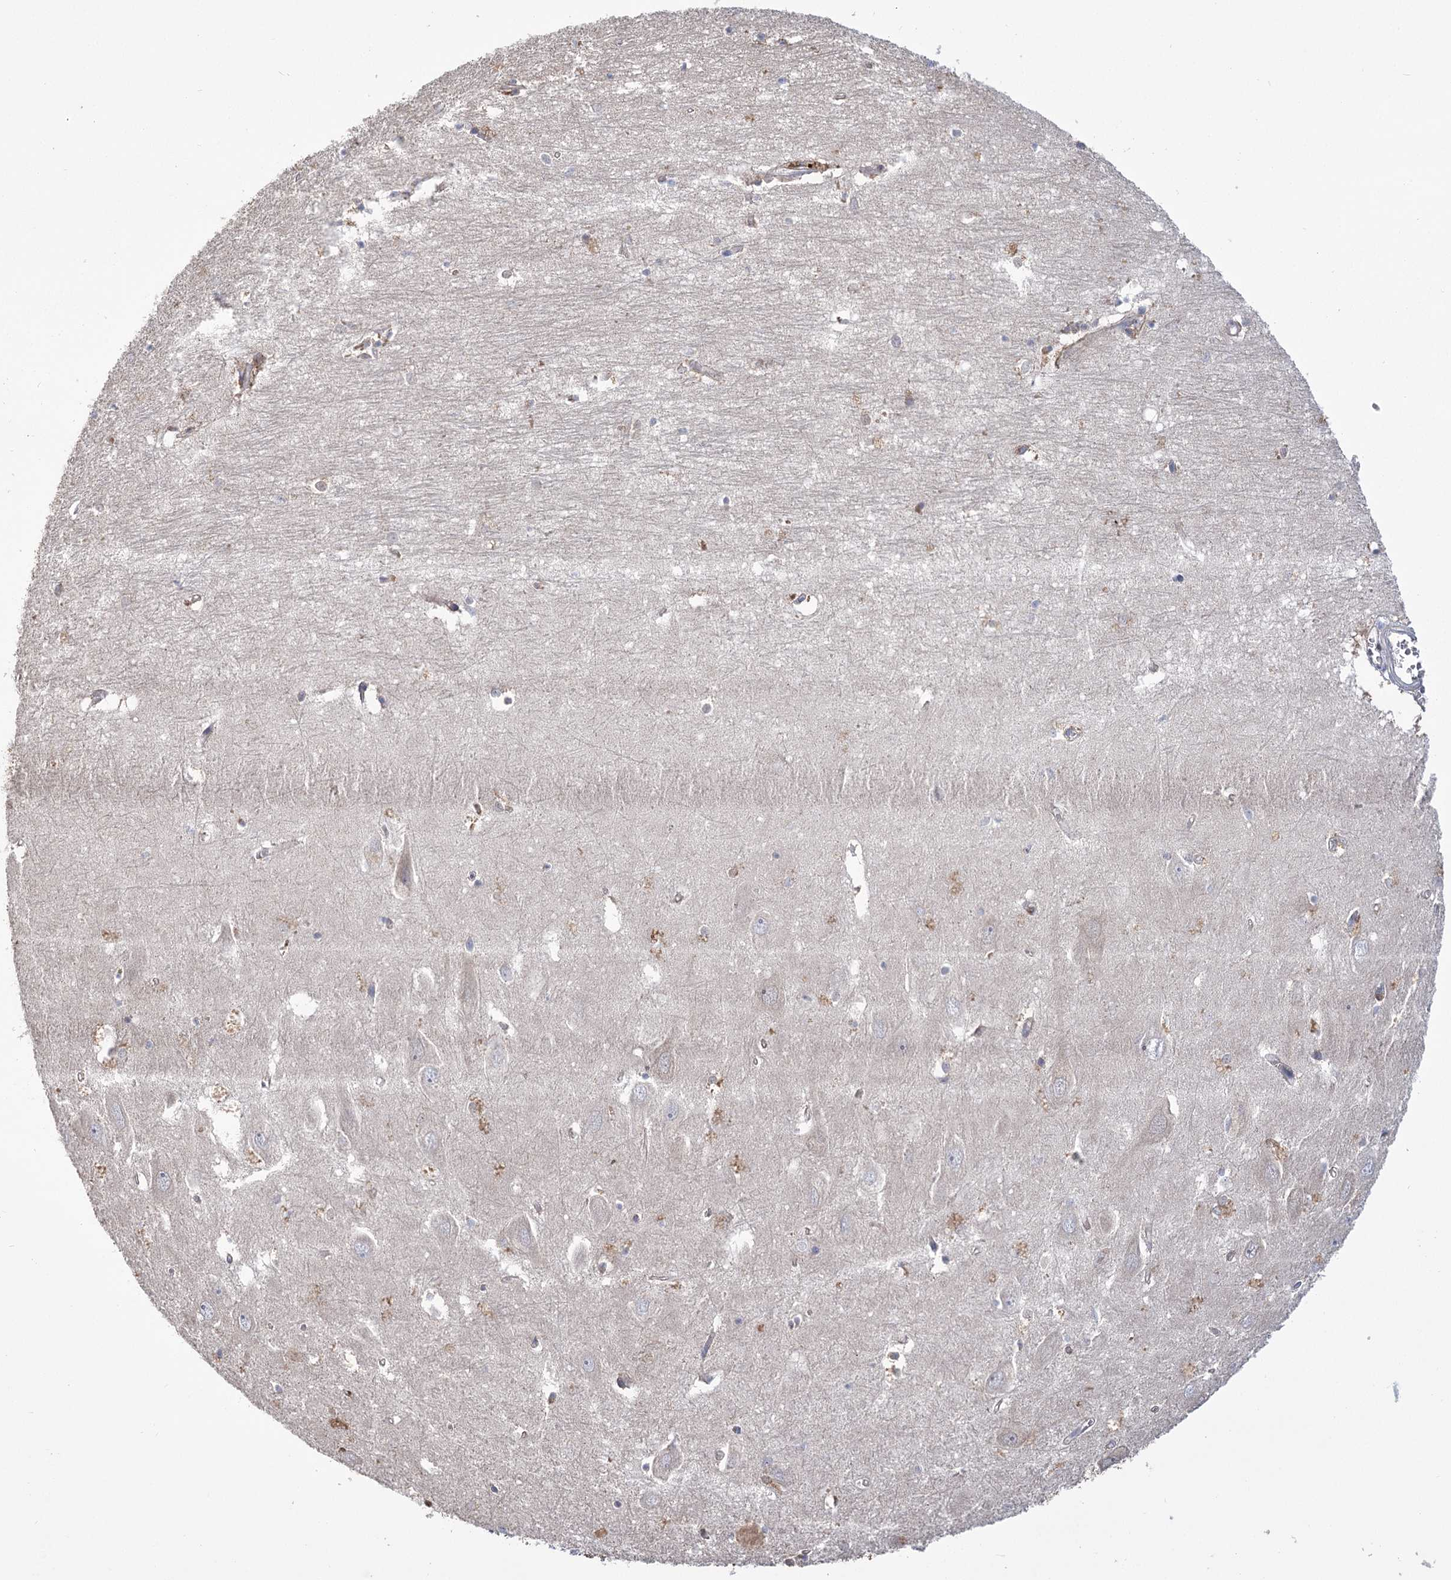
{"staining": {"intensity": "weak", "quantity": "<25%", "location": "cytoplasmic/membranous"}, "tissue": "hippocampus", "cell_type": "Glial cells", "image_type": "normal", "snomed": [{"axis": "morphology", "description": "Normal tissue, NOS"}, {"axis": "topography", "description": "Hippocampus"}], "caption": "Immunohistochemistry (IHC) image of unremarkable hippocampus: human hippocampus stained with DAB (3,3'-diaminobenzidine) displays no significant protein expression in glial cells. (IHC, brightfield microscopy, high magnification).", "gene": "PBLD", "patient": {"sex": "female", "age": 64}}